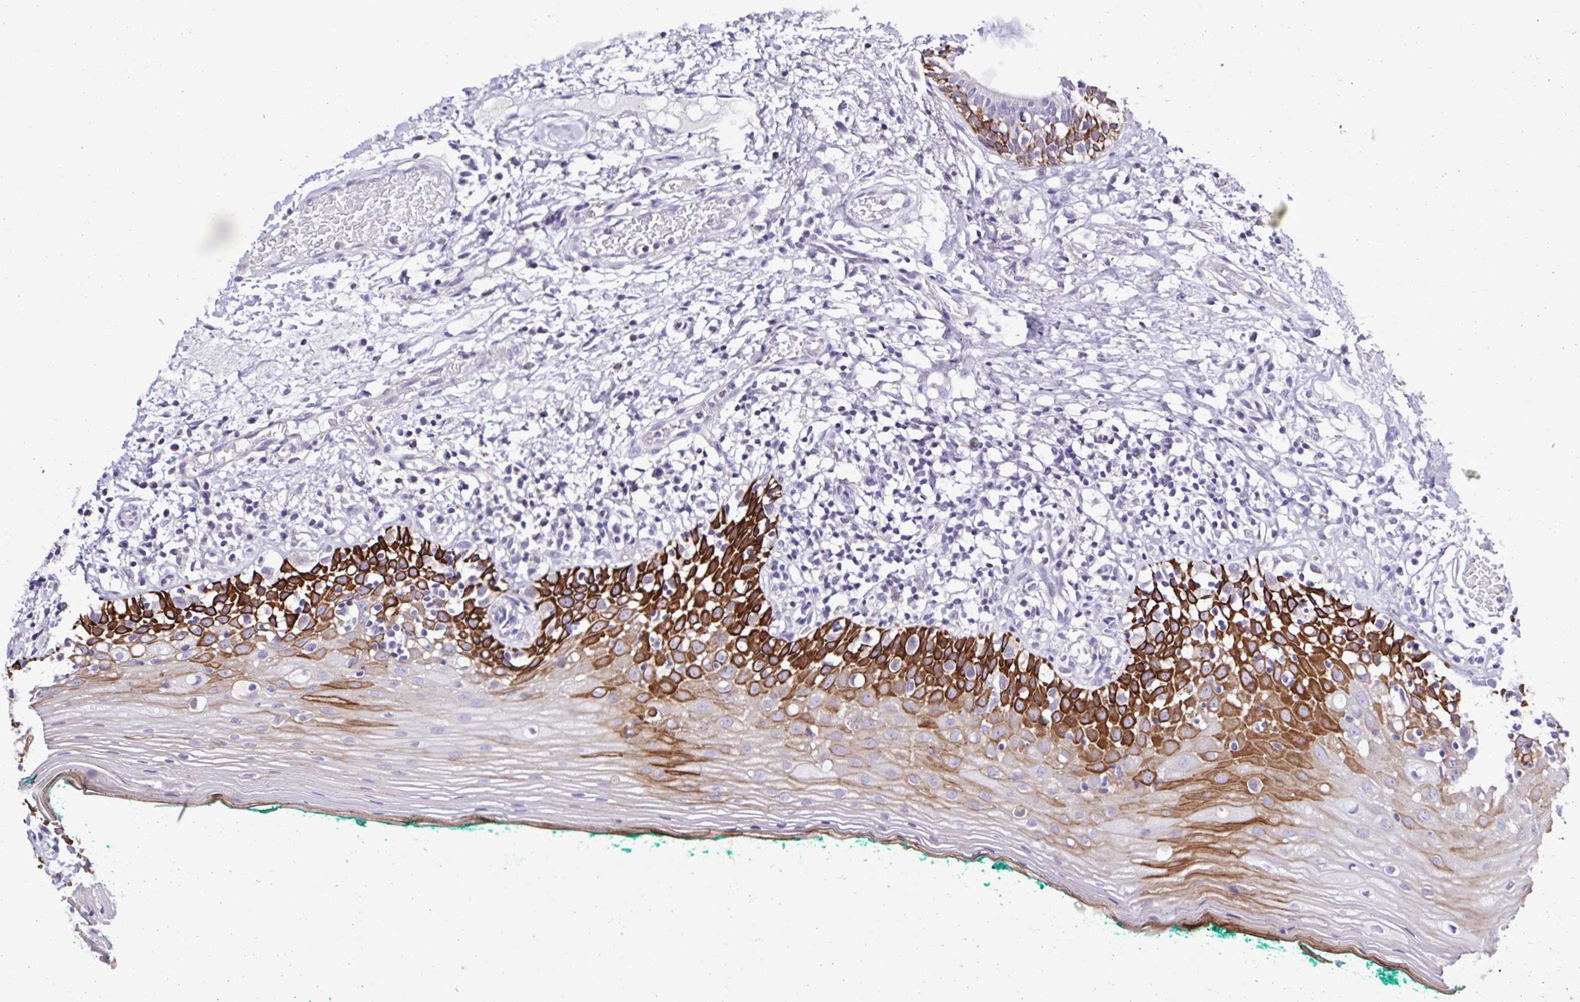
{"staining": {"intensity": "strong", "quantity": "25%-75%", "location": "cytoplasmic/membranous"}, "tissue": "oral mucosa", "cell_type": "Squamous epithelial cells", "image_type": "normal", "snomed": [{"axis": "morphology", "description": "Normal tissue, NOS"}, {"axis": "topography", "description": "Oral tissue"}], "caption": "Benign oral mucosa reveals strong cytoplasmic/membranous staining in about 25%-75% of squamous epithelial cells The staining is performed using DAB (3,3'-diaminobenzidine) brown chromogen to label protein expression. The nuclei are counter-stained blue using hematoxylin..", "gene": "PLA2G4E", "patient": {"sex": "female", "age": 83}}